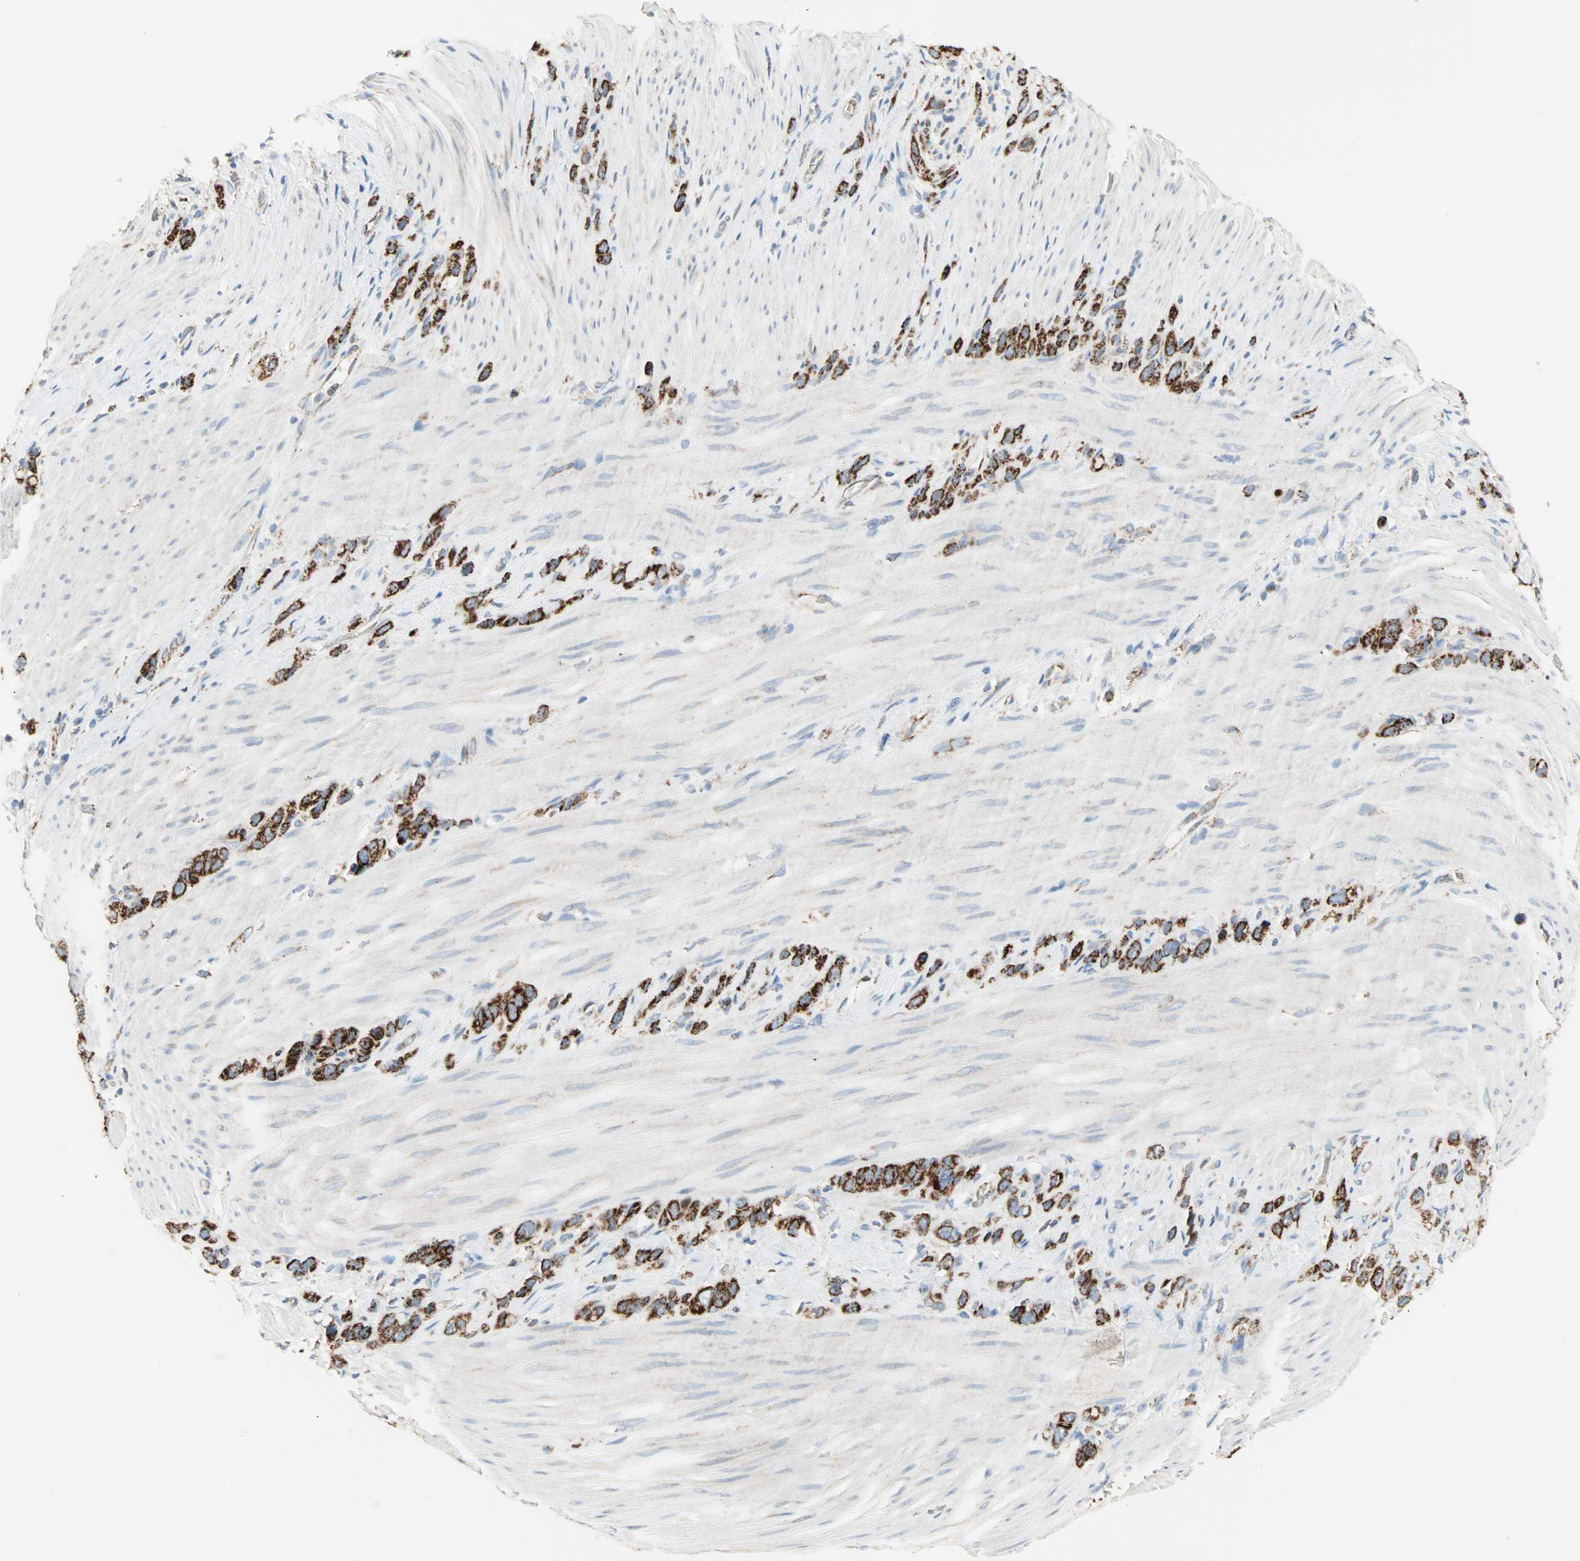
{"staining": {"intensity": "strong", "quantity": ">75%", "location": "cytoplasmic/membranous"}, "tissue": "stomach cancer", "cell_type": "Tumor cells", "image_type": "cancer", "snomed": [{"axis": "morphology", "description": "Normal tissue, NOS"}, {"axis": "morphology", "description": "Adenocarcinoma, NOS"}, {"axis": "morphology", "description": "Adenocarcinoma, High grade"}, {"axis": "topography", "description": "Stomach, upper"}, {"axis": "topography", "description": "Stomach"}], "caption": "High-power microscopy captured an IHC image of stomach adenocarcinoma (high-grade), revealing strong cytoplasmic/membranous positivity in approximately >75% of tumor cells.", "gene": "TST", "patient": {"sex": "female", "age": 65}}